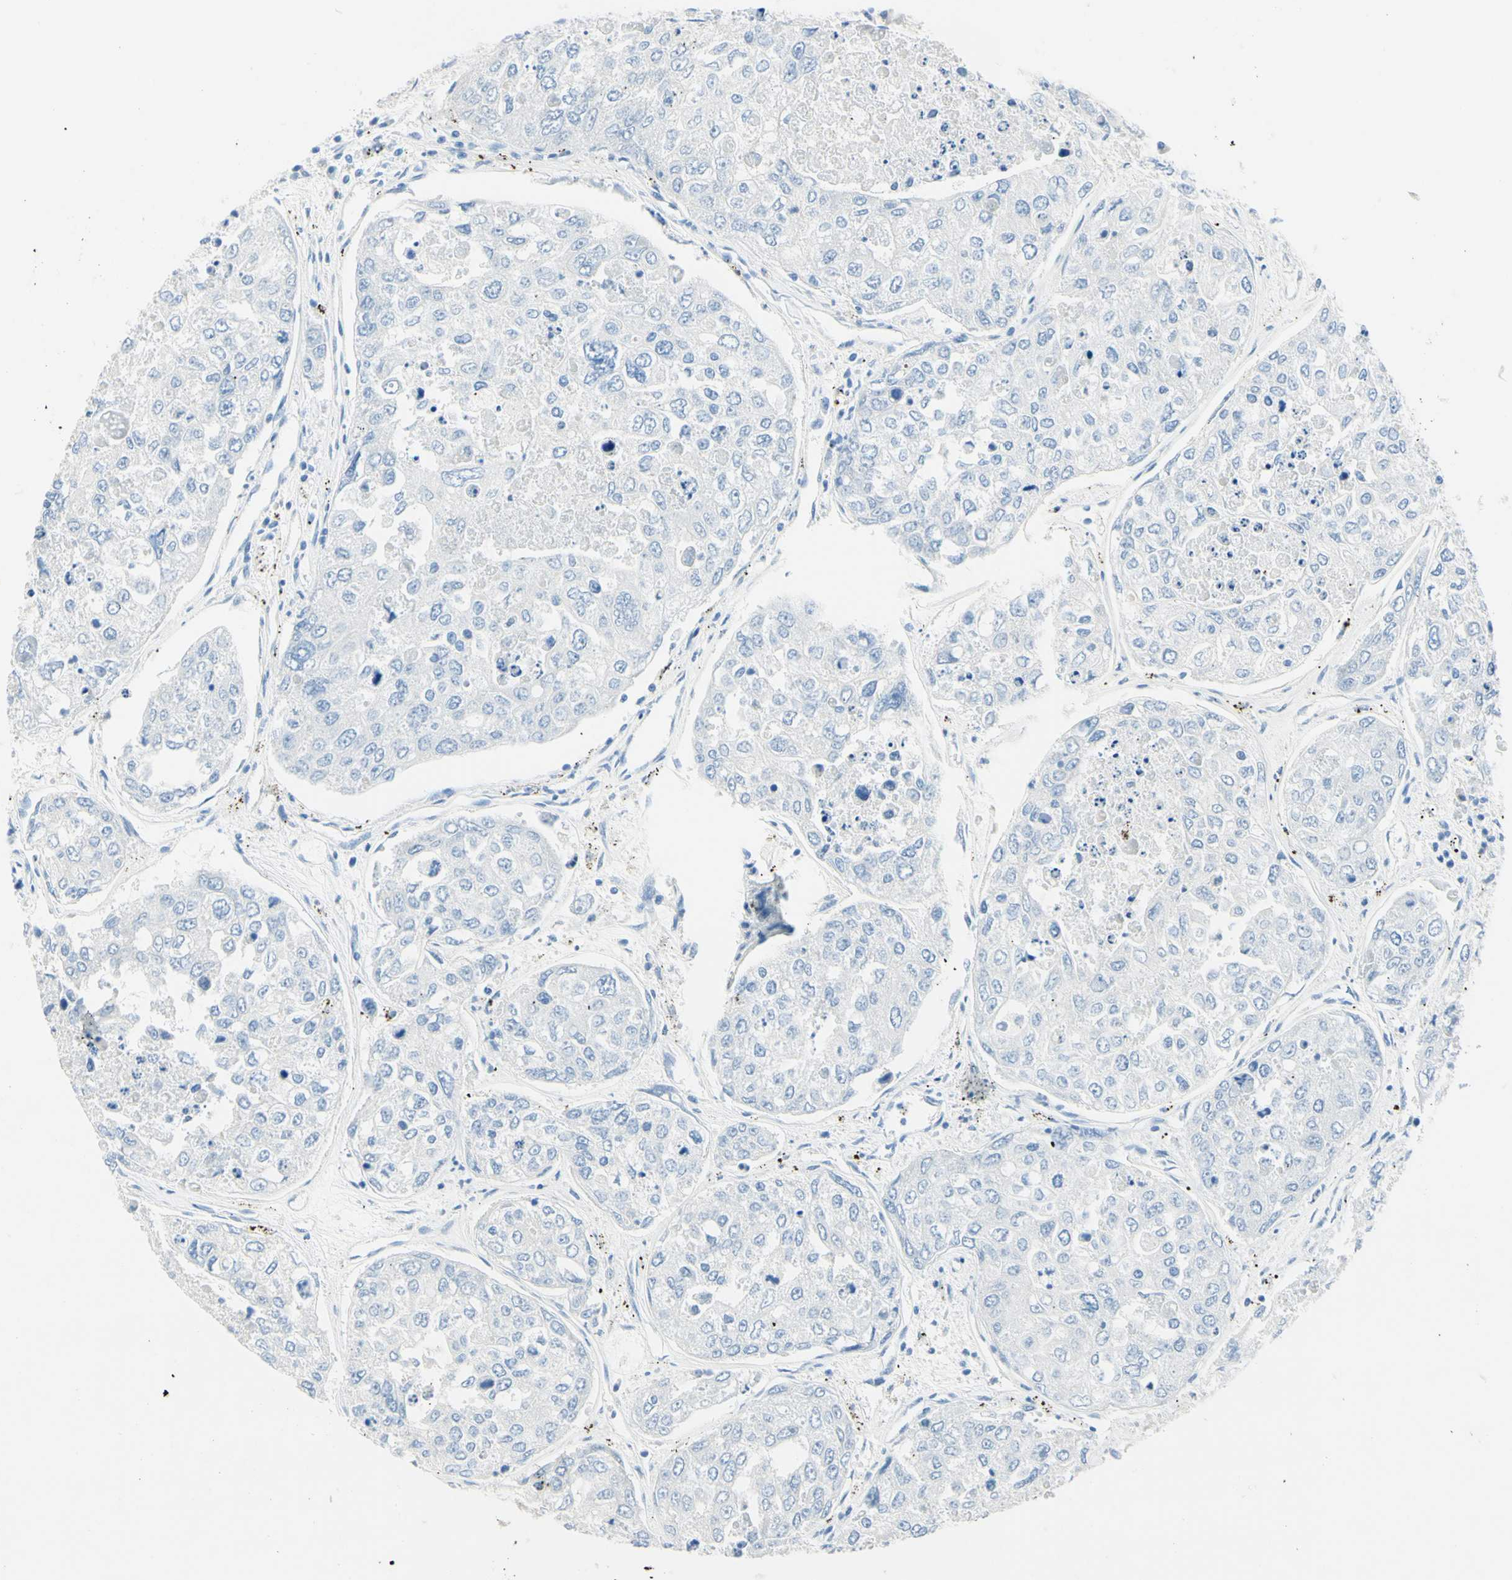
{"staining": {"intensity": "negative", "quantity": "none", "location": "none"}, "tissue": "urothelial cancer", "cell_type": "Tumor cells", "image_type": "cancer", "snomed": [{"axis": "morphology", "description": "Urothelial carcinoma, High grade"}, {"axis": "topography", "description": "Lymph node"}, {"axis": "topography", "description": "Urinary bladder"}], "caption": "The immunohistochemistry micrograph has no significant expression in tumor cells of urothelial cancer tissue.", "gene": "IL6ST", "patient": {"sex": "male", "age": 51}}